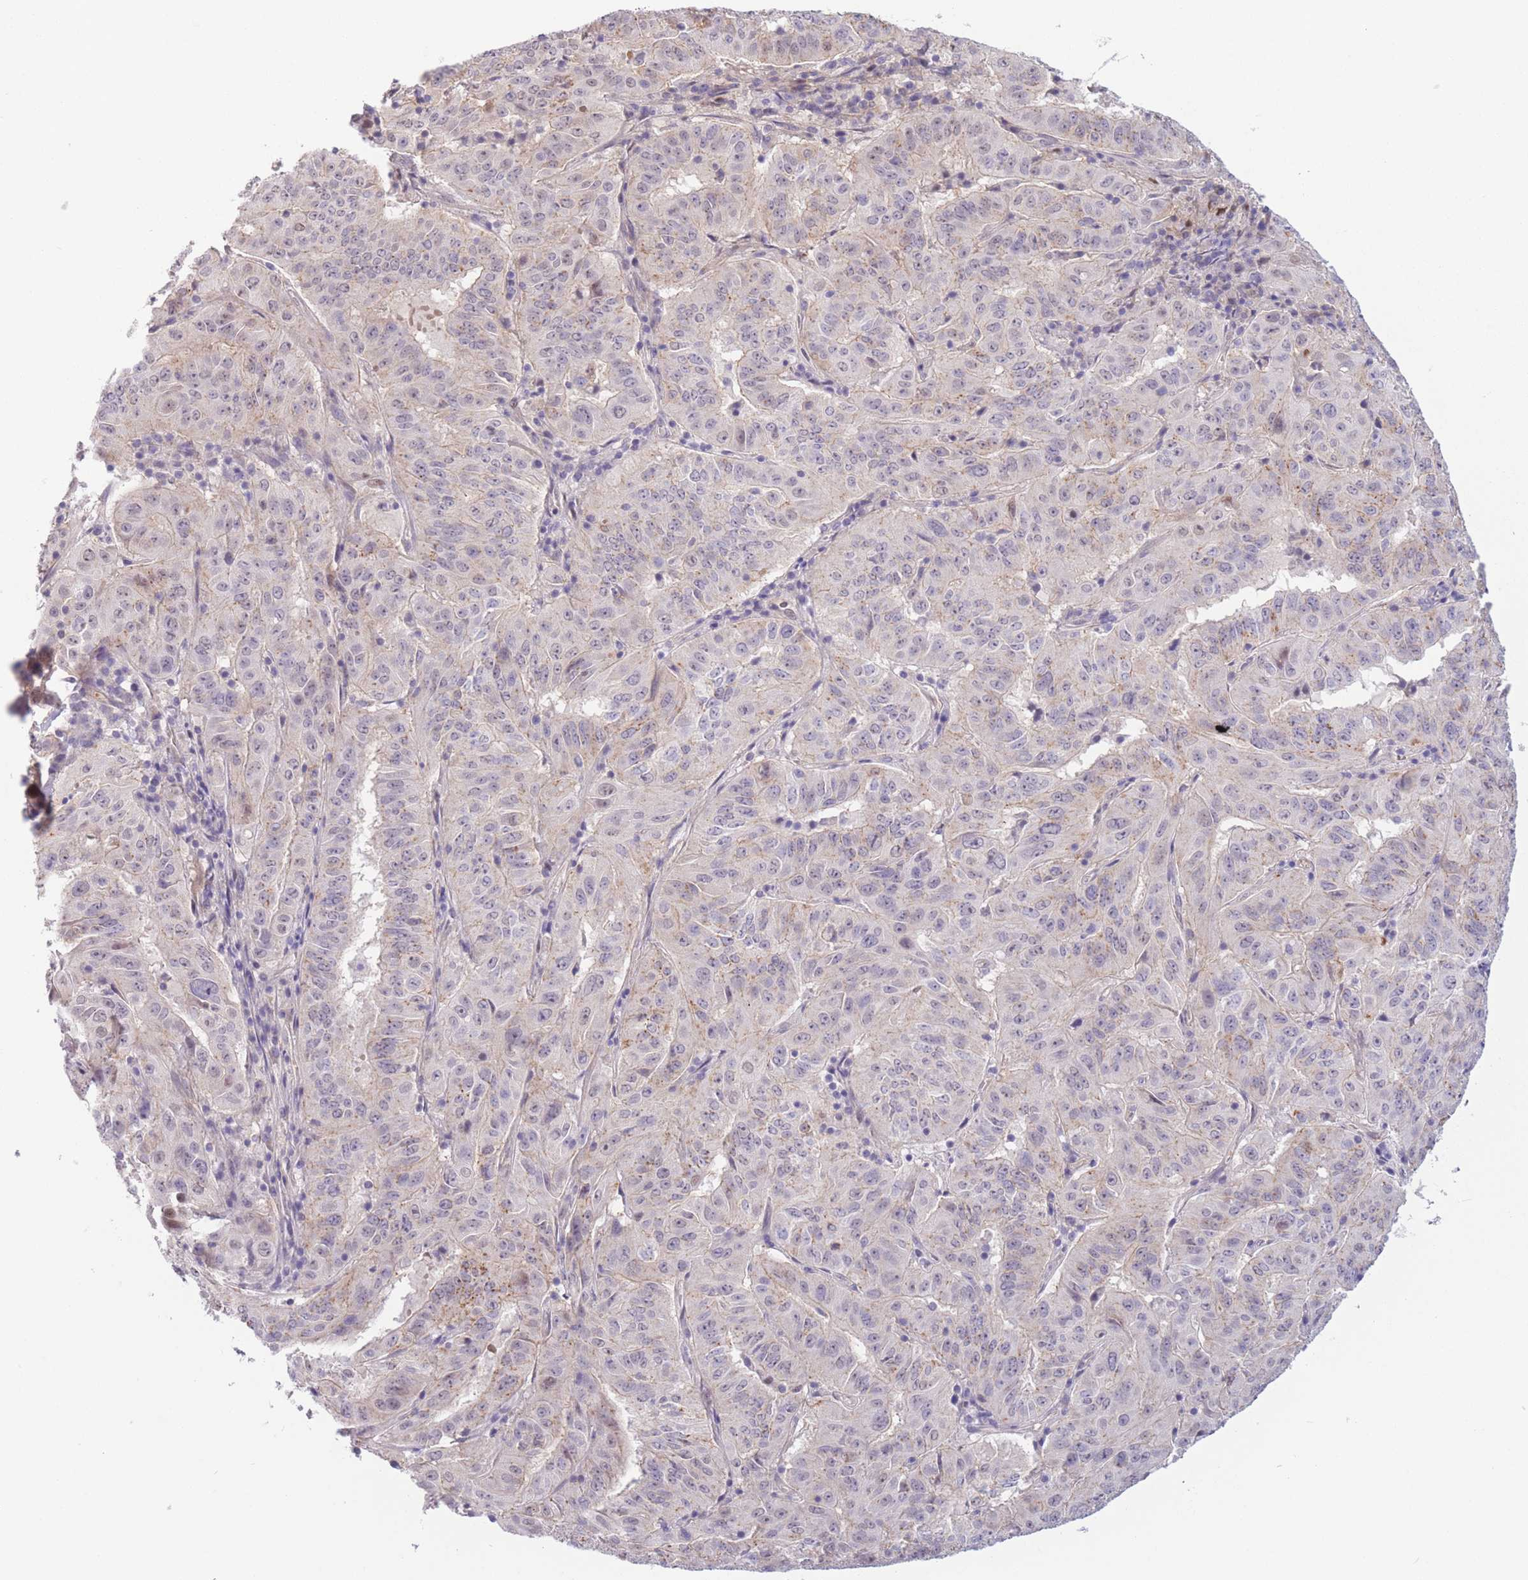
{"staining": {"intensity": "weak", "quantity": "<25%", "location": "cytoplasmic/membranous,nuclear"}, "tissue": "pancreatic cancer", "cell_type": "Tumor cells", "image_type": "cancer", "snomed": [{"axis": "morphology", "description": "Adenocarcinoma, NOS"}, {"axis": "topography", "description": "Pancreas"}], "caption": "There is no significant staining in tumor cells of pancreatic cancer.", "gene": "ZNF439", "patient": {"sex": "male", "age": 63}}